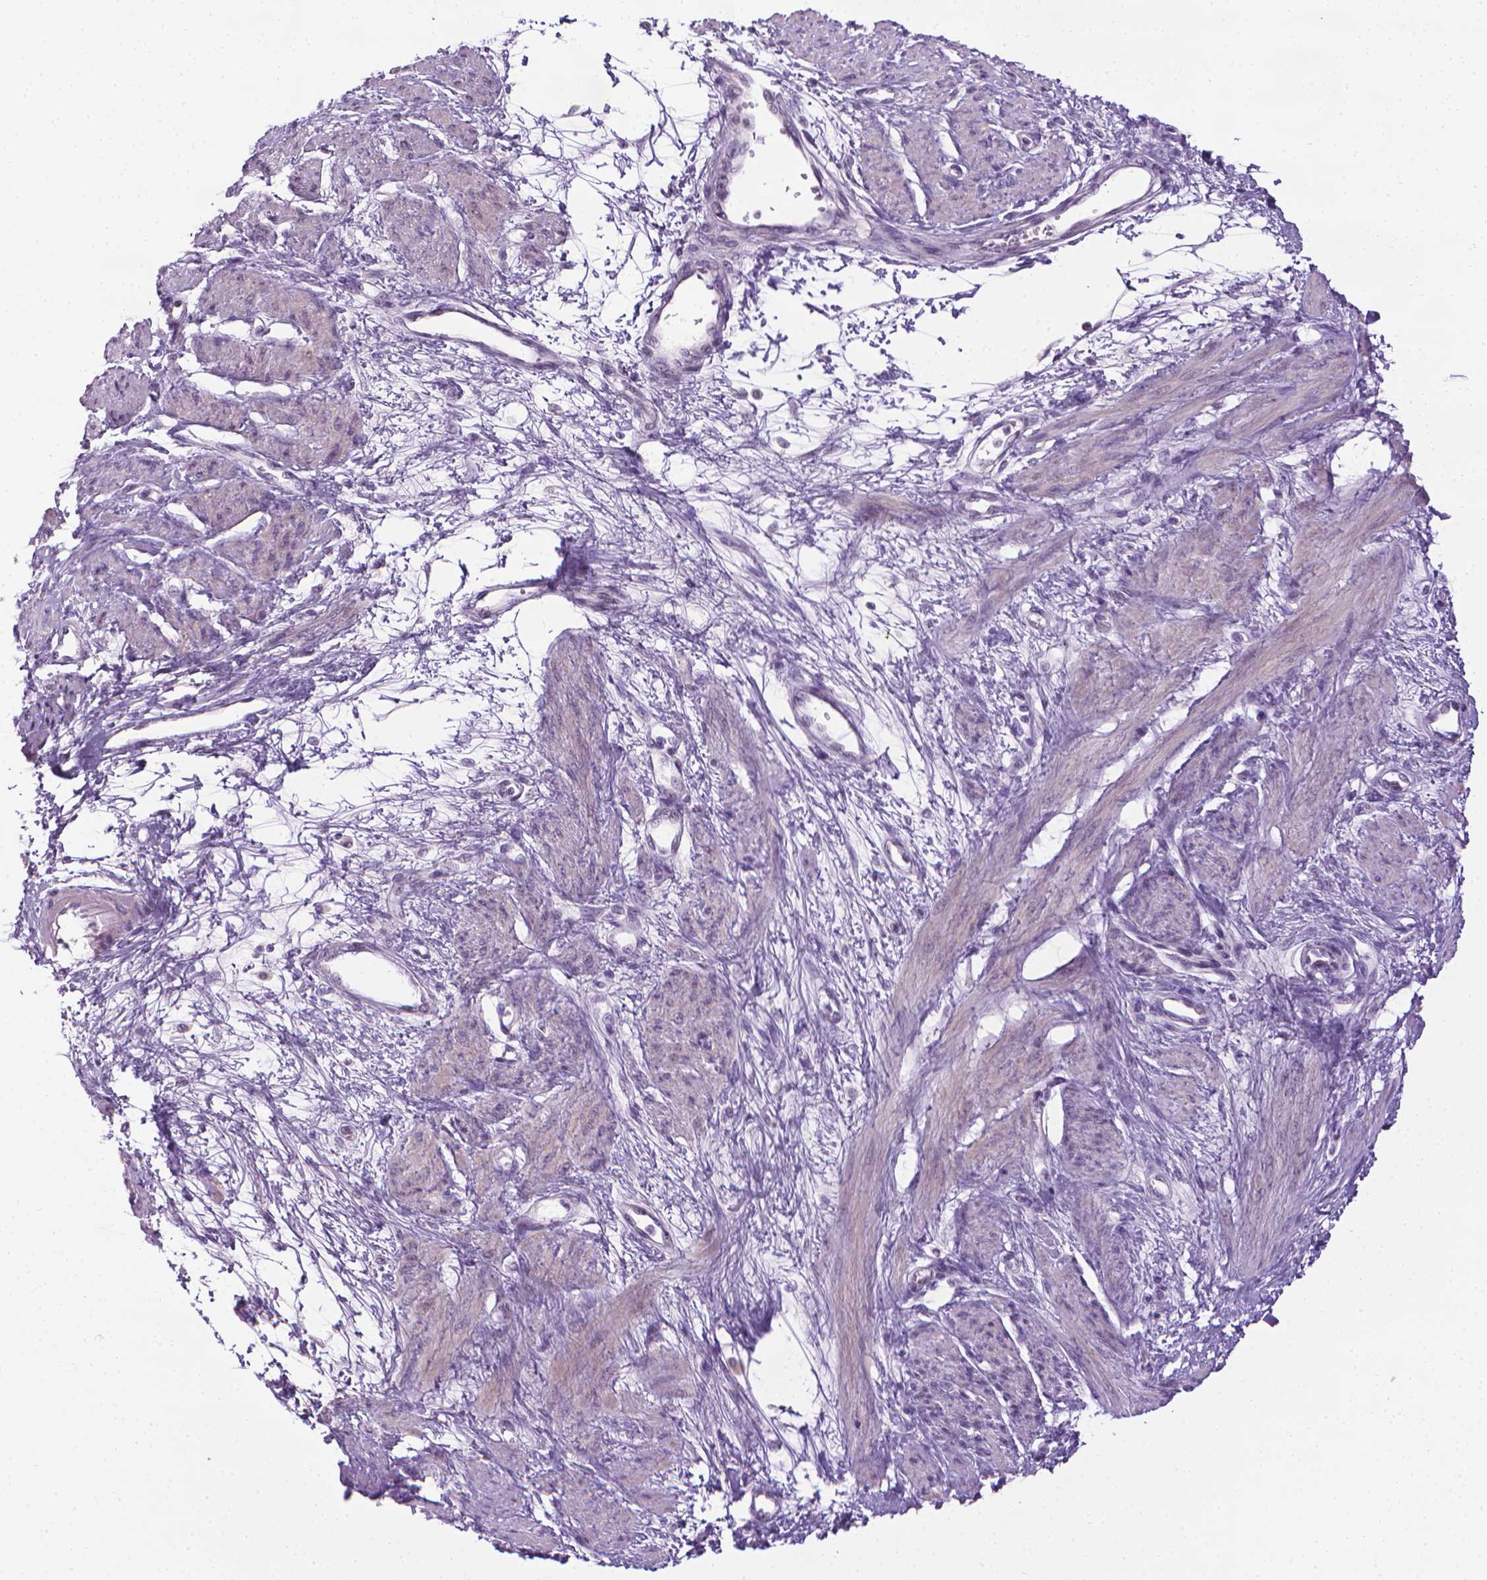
{"staining": {"intensity": "negative", "quantity": "none", "location": "none"}, "tissue": "smooth muscle", "cell_type": "Smooth muscle cells", "image_type": "normal", "snomed": [{"axis": "morphology", "description": "Normal tissue, NOS"}, {"axis": "topography", "description": "Smooth muscle"}, {"axis": "topography", "description": "Uterus"}], "caption": "An image of smooth muscle stained for a protein exhibits no brown staining in smooth muscle cells. Brightfield microscopy of immunohistochemistry (IHC) stained with DAB (3,3'-diaminobenzidine) (brown) and hematoxylin (blue), captured at high magnification.", "gene": "DNAI7", "patient": {"sex": "female", "age": 39}}